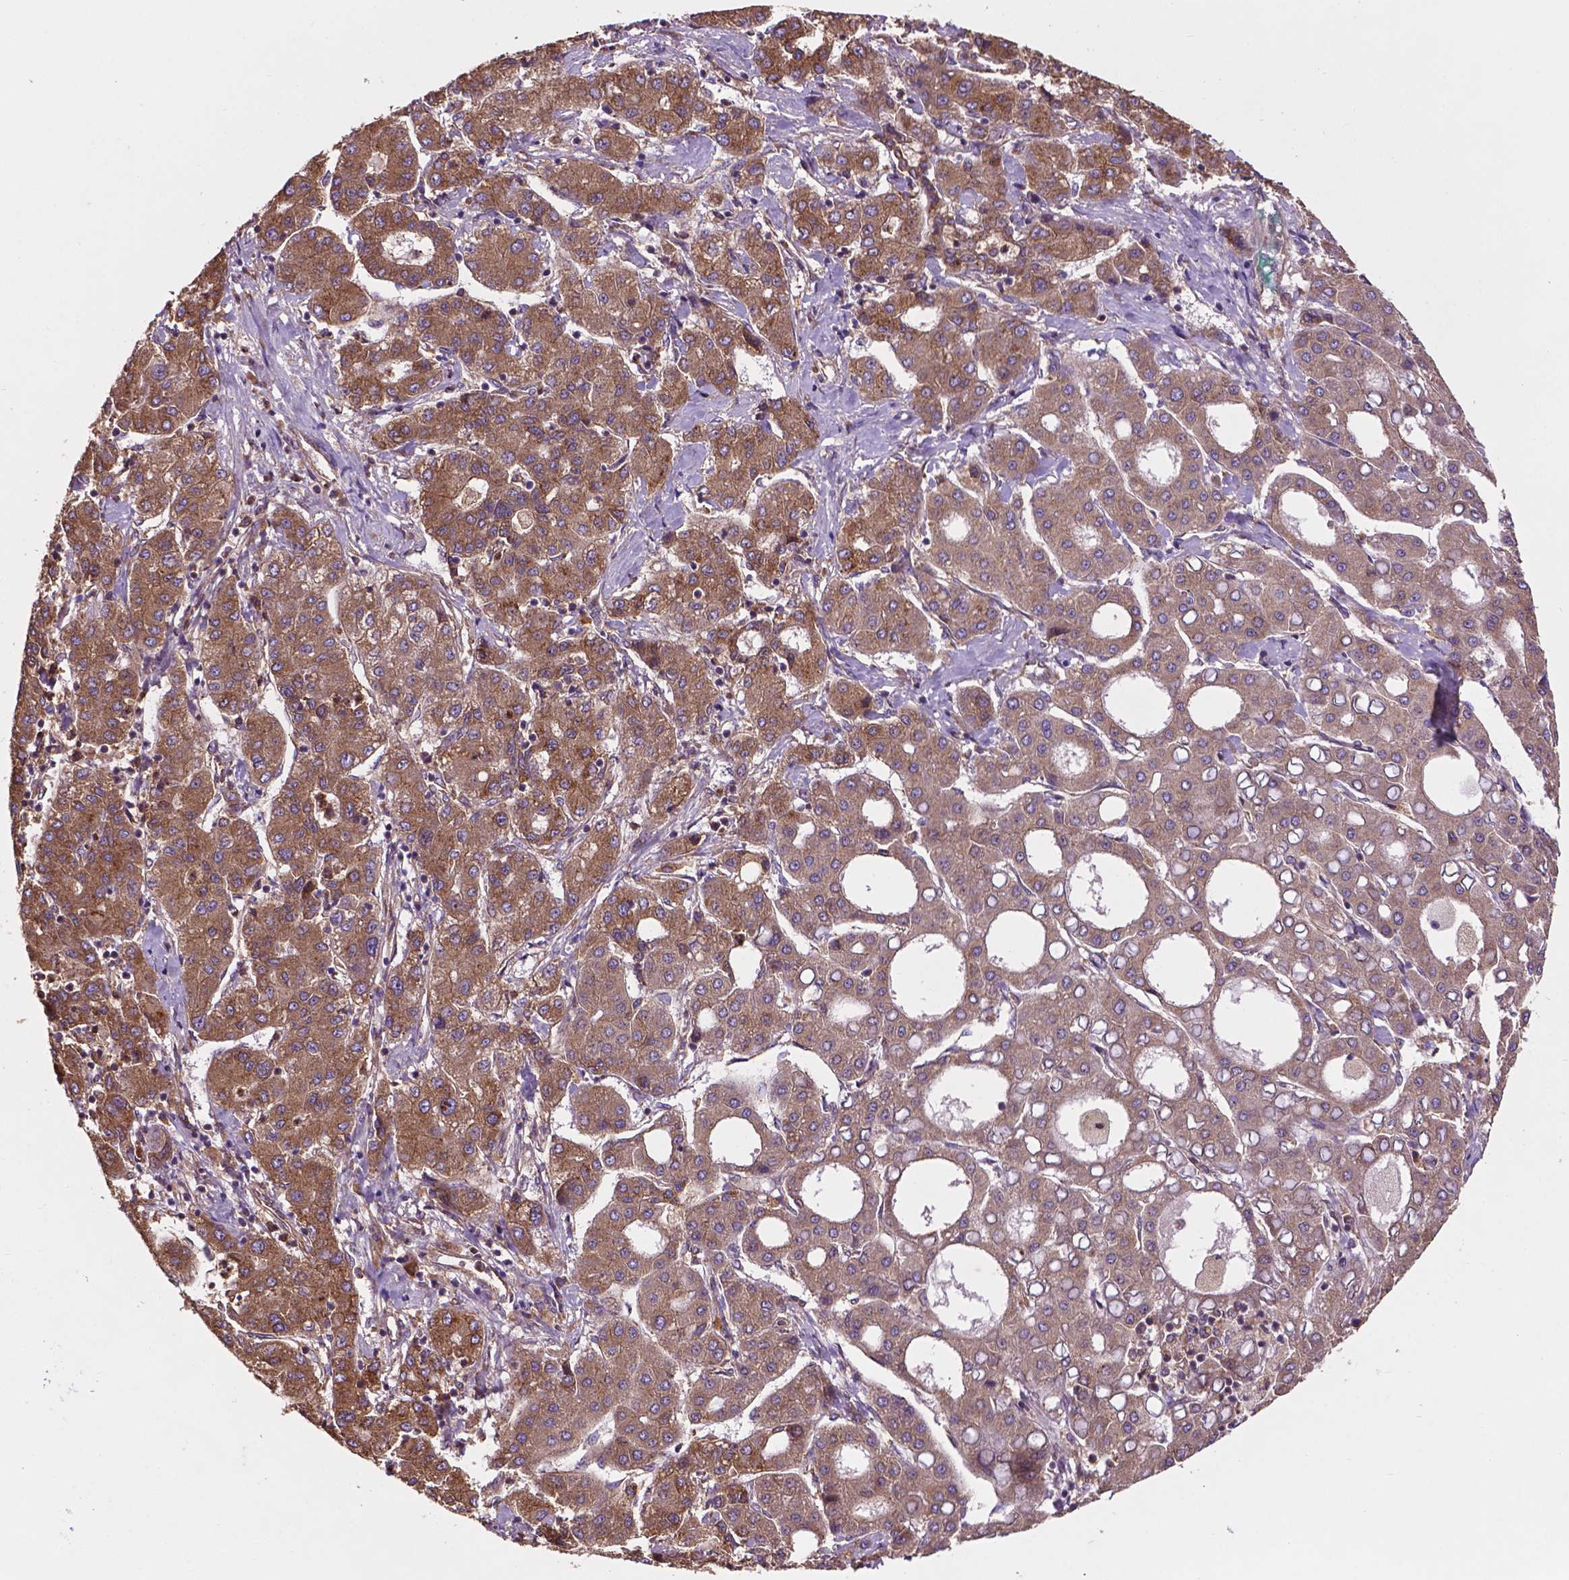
{"staining": {"intensity": "moderate", "quantity": ">75%", "location": "cytoplasmic/membranous"}, "tissue": "liver cancer", "cell_type": "Tumor cells", "image_type": "cancer", "snomed": [{"axis": "morphology", "description": "Carcinoma, Hepatocellular, NOS"}, {"axis": "topography", "description": "Liver"}], "caption": "About >75% of tumor cells in liver hepatocellular carcinoma exhibit moderate cytoplasmic/membranous protein expression as visualized by brown immunohistochemical staining.", "gene": "CCDC71L", "patient": {"sex": "male", "age": 65}}